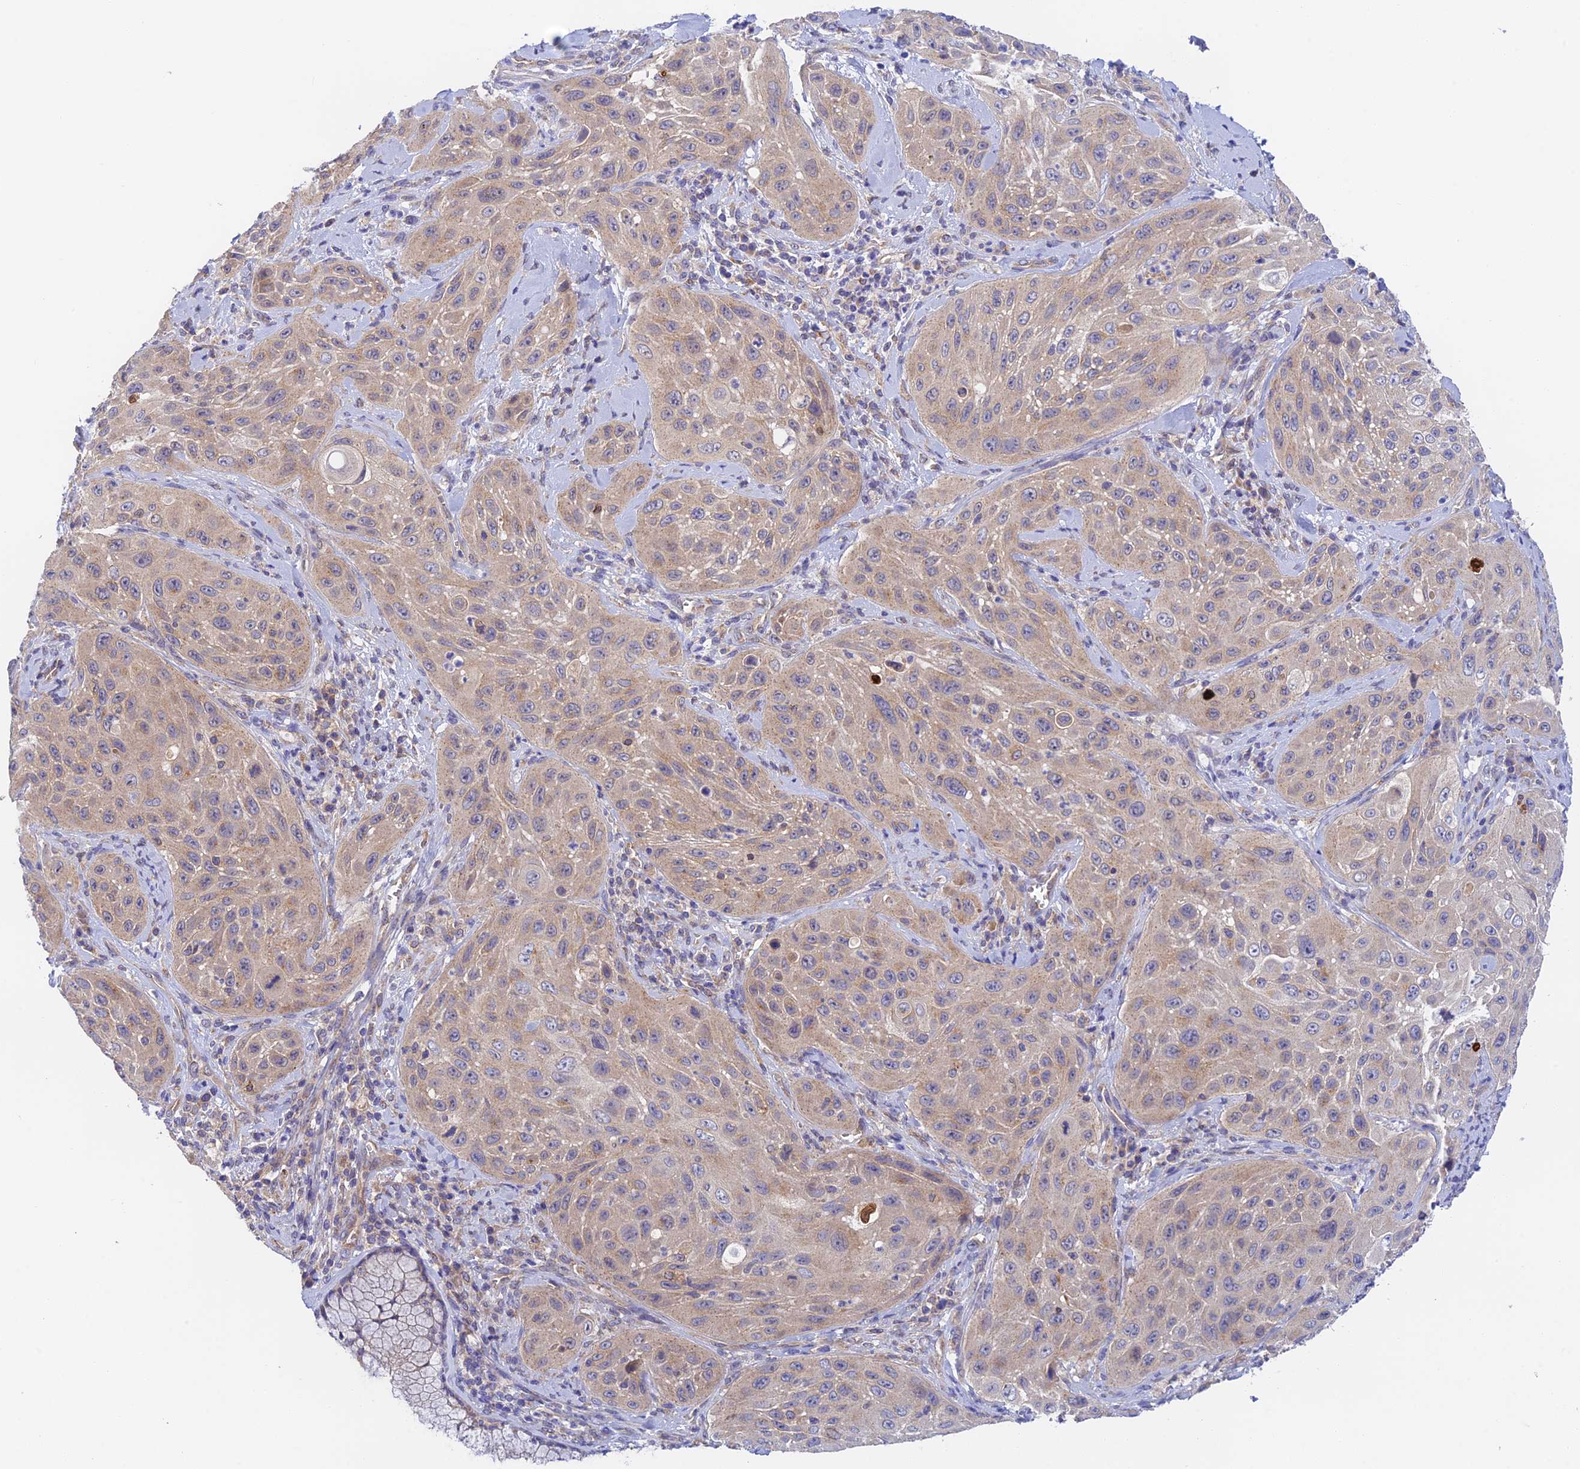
{"staining": {"intensity": "weak", "quantity": ">75%", "location": "cytoplasmic/membranous"}, "tissue": "cervical cancer", "cell_type": "Tumor cells", "image_type": "cancer", "snomed": [{"axis": "morphology", "description": "Squamous cell carcinoma, NOS"}, {"axis": "topography", "description": "Cervix"}], "caption": "Immunohistochemistry (IHC) micrograph of human squamous cell carcinoma (cervical) stained for a protein (brown), which shows low levels of weak cytoplasmic/membranous positivity in about >75% of tumor cells.", "gene": "RANBP6", "patient": {"sex": "female", "age": 42}}